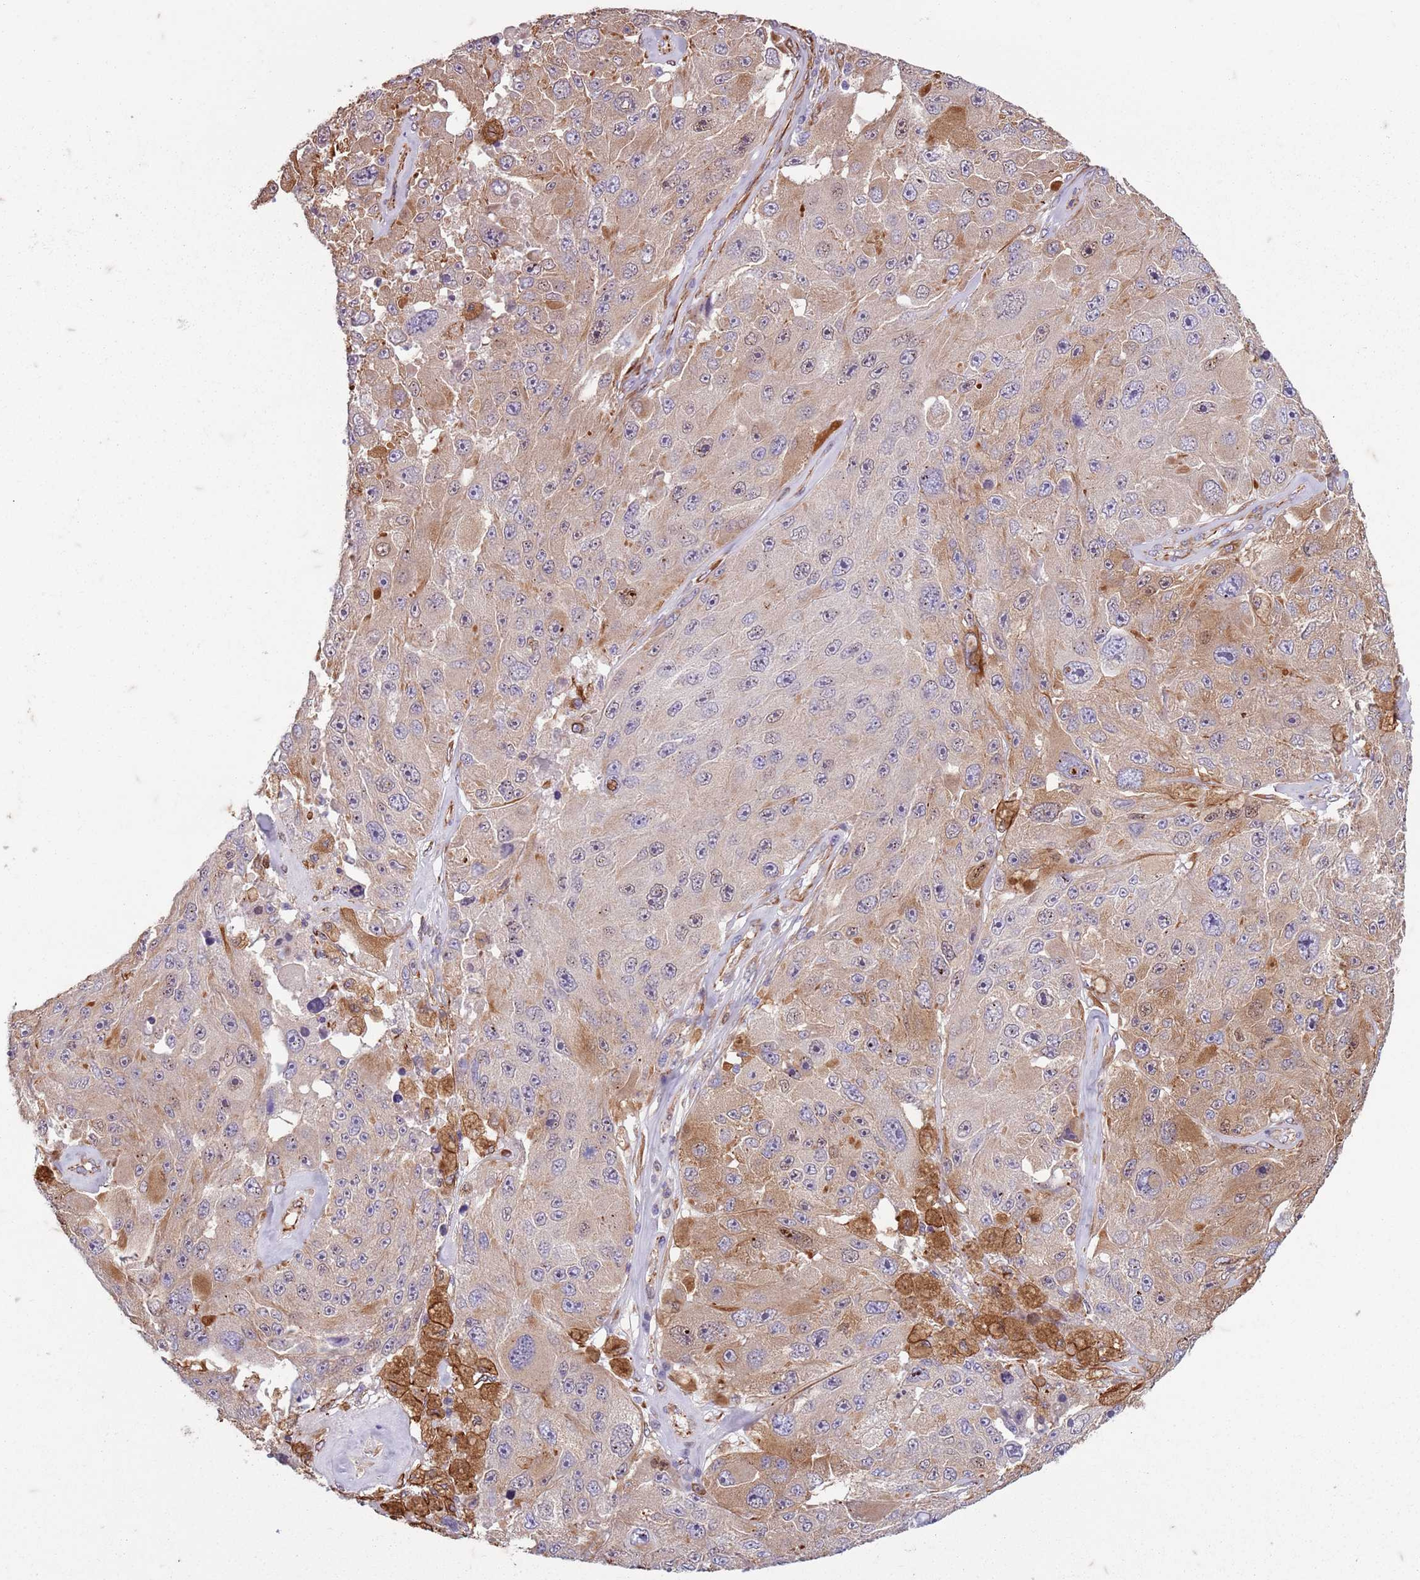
{"staining": {"intensity": "weak", "quantity": "25%-75%", "location": "cytoplasmic/membranous"}, "tissue": "melanoma", "cell_type": "Tumor cells", "image_type": "cancer", "snomed": [{"axis": "morphology", "description": "Malignant melanoma, Metastatic site"}, {"axis": "topography", "description": "Lymph node"}], "caption": "Immunohistochemistry of human malignant melanoma (metastatic site) reveals low levels of weak cytoplasmic/membranous staining in about 25%-75% of tumor cells.", "gene": "TAS2R38", "patient": {"sex": "male", "age": 62}}